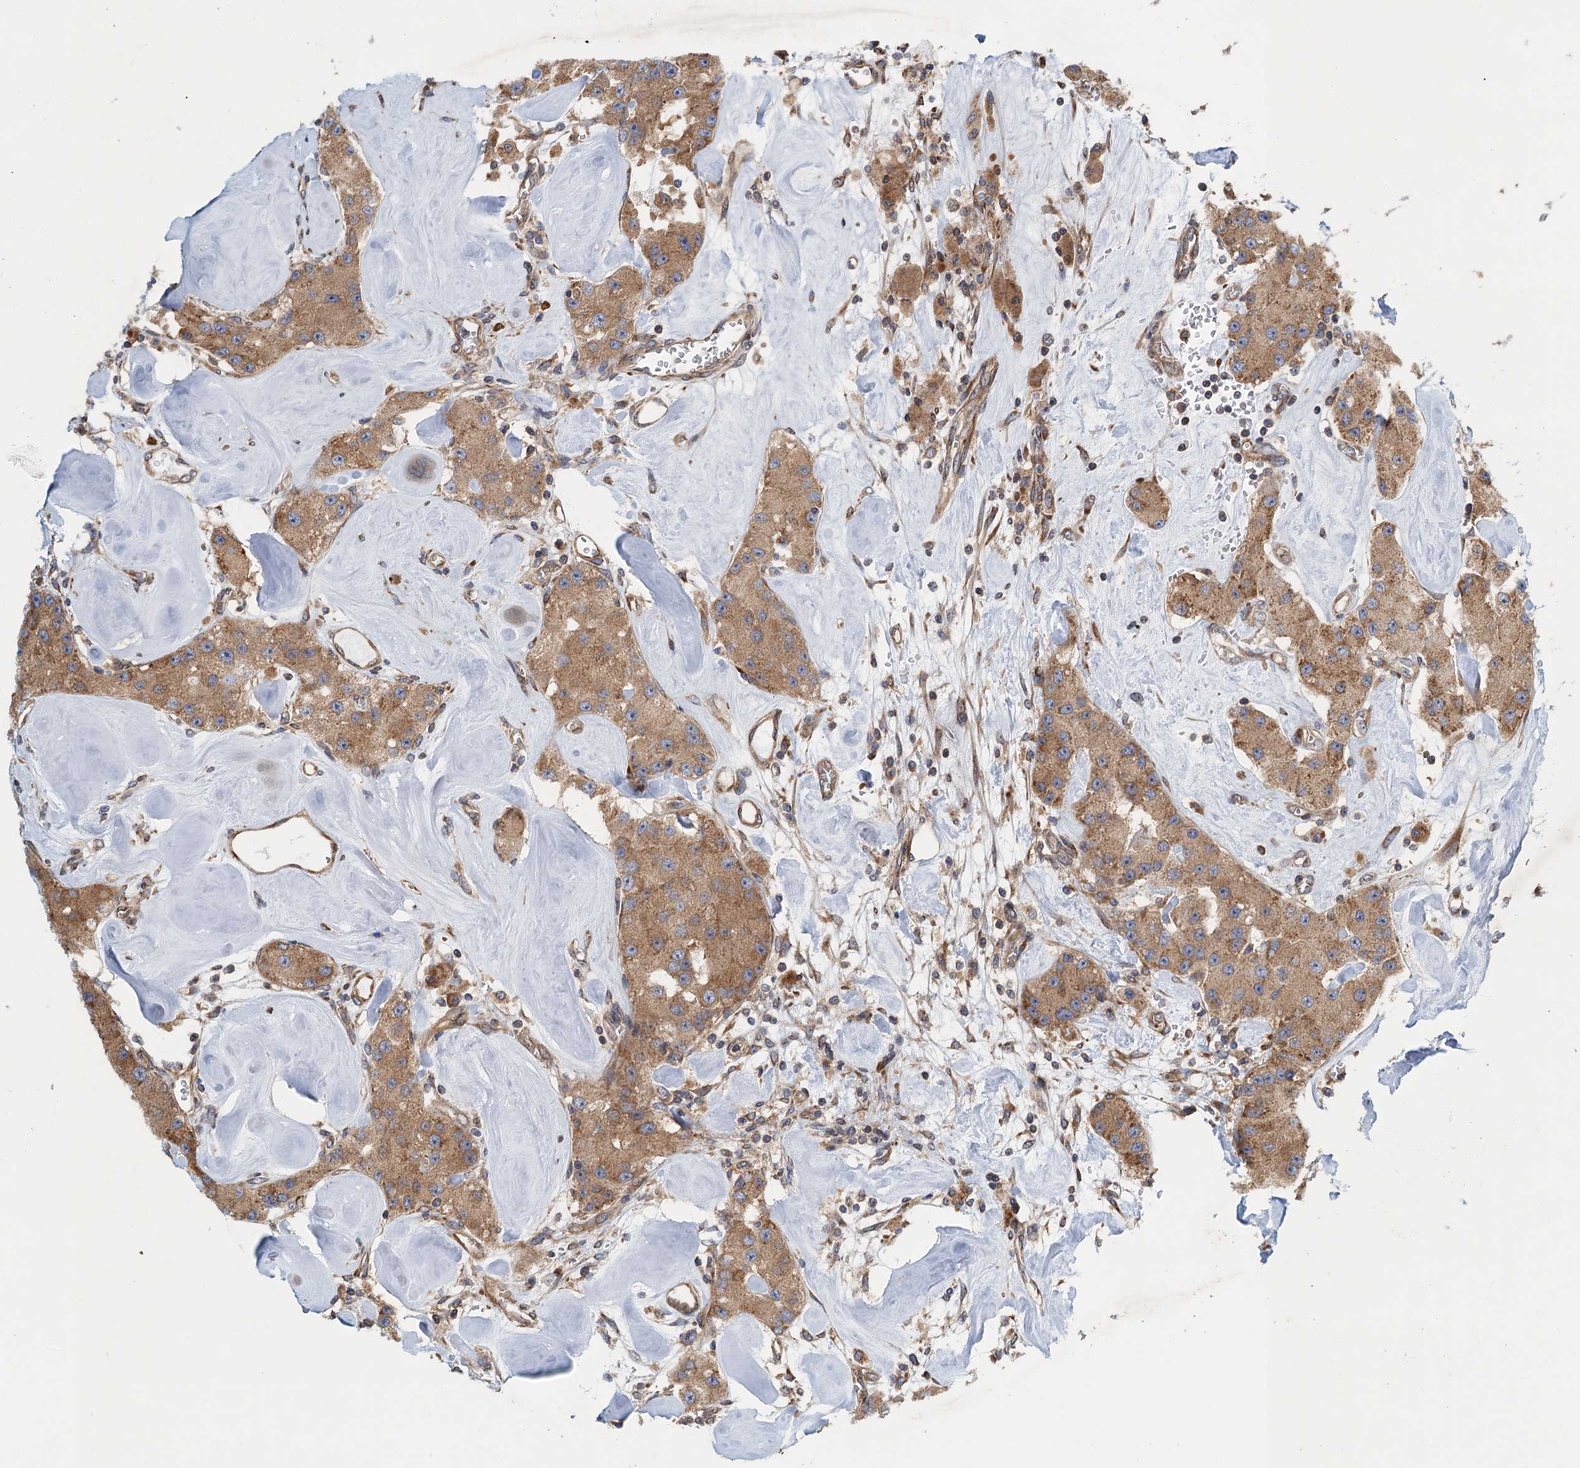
{"staining": {"intensity": "moderate", "quantity": ">75%", "location": "cytoplasmic/membranous"}, "tissue": "carcinoid", "cell_type": "Tumor cells", "image_type": "cancer", "snomed": [{"axis": "morphology", "description": "Carcinoid, malignant, NOS"}, {"axis": "topography", "description": "Pancreas"}], "caption": "This is a micrograph of immunohistochemistry (IHC) staining of malignant carcinoid, which shows moderate staining in the cytoplasmic/membranous of tumor cells.", "gene": "MDM1", "patient": {"sex": "male", "age": 41}}